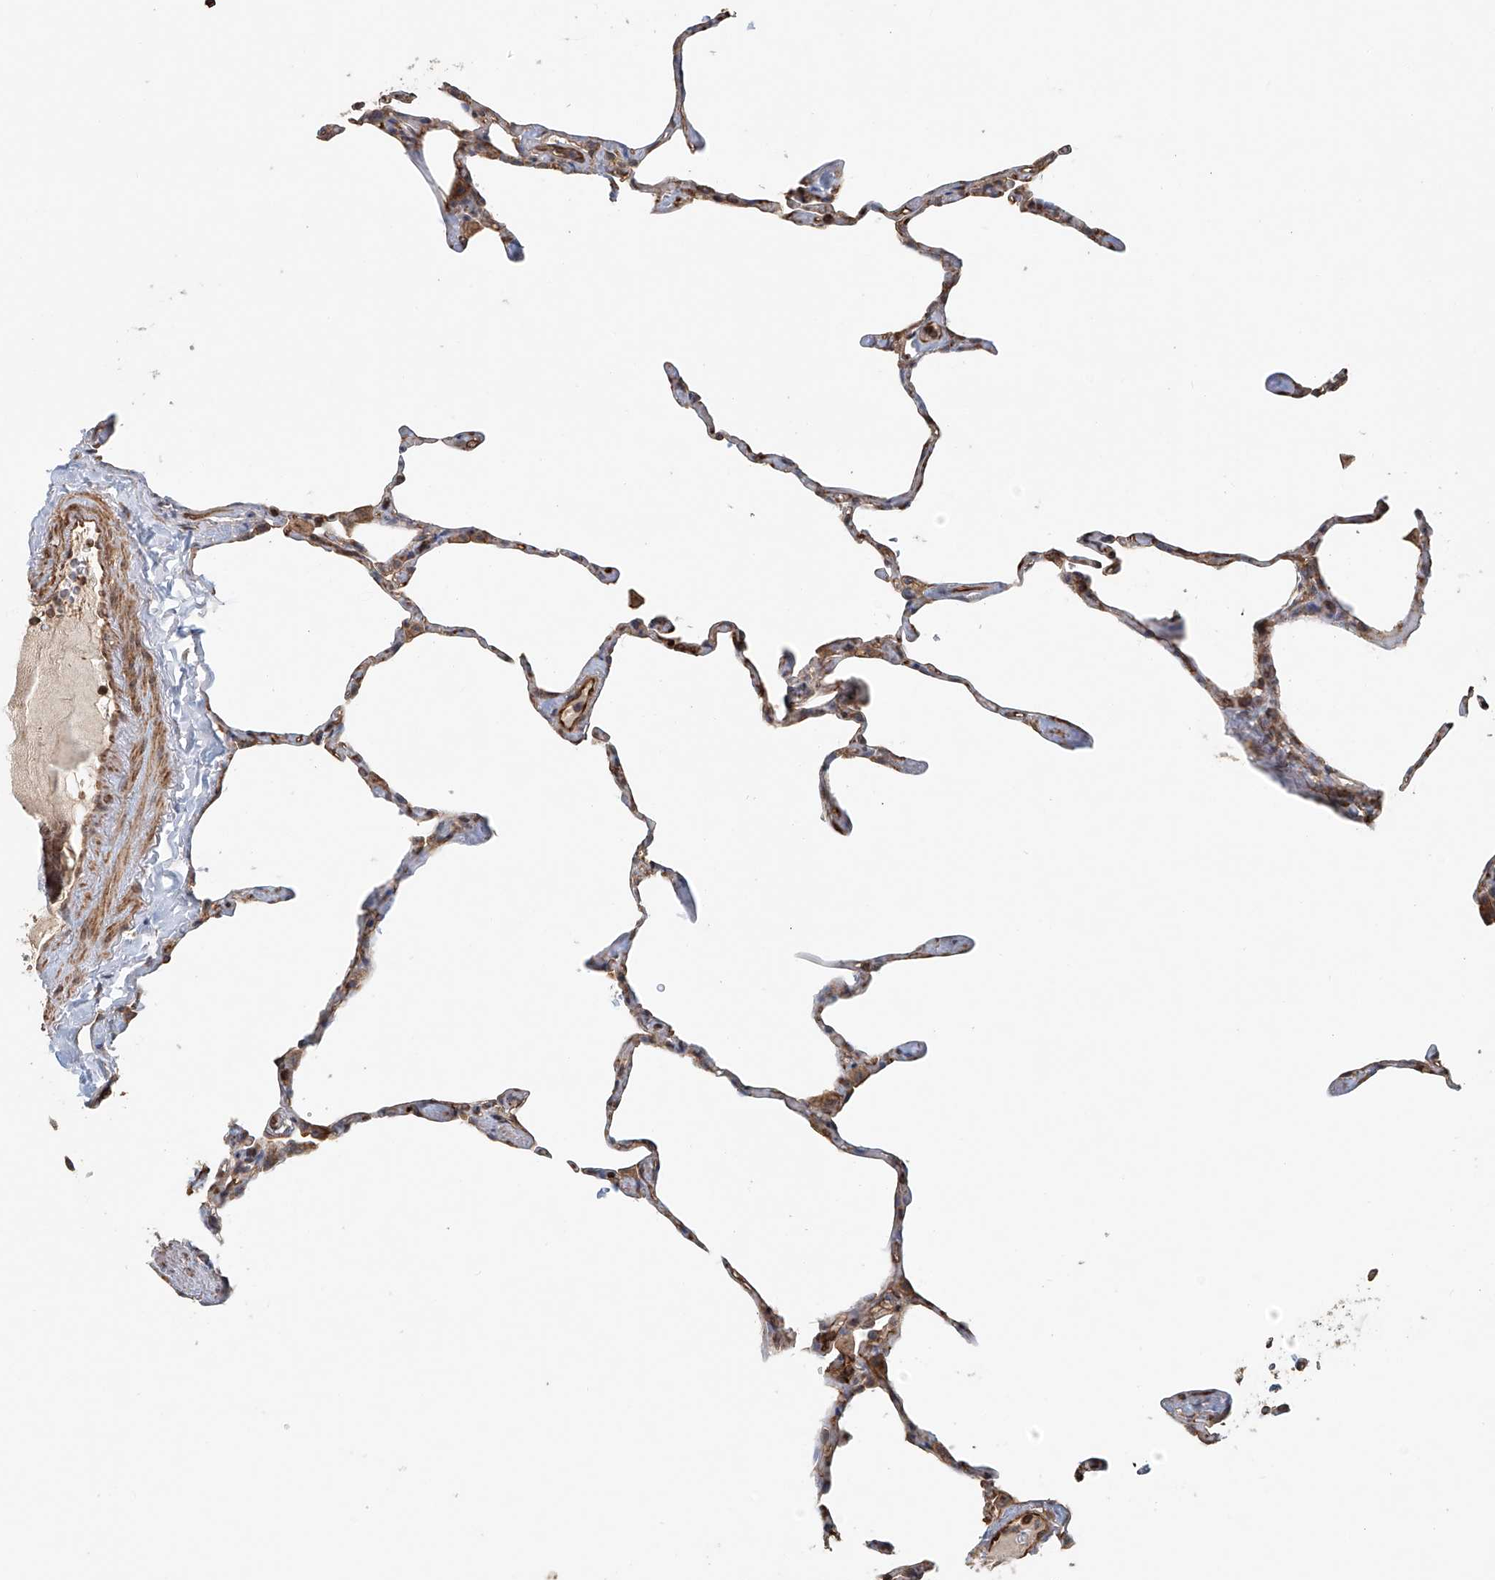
{"staining": {"intensity": "weak", "quantity": "25%-75%", "location": "cytoplasmic/membranous"}, "tissue": "lung", "cell_type": "Alveolar cells", "image_type": "normal", "snomed": [{"axis": "morphology", "description": "Normal tissue, NOS"}, {"axis": "topography", "description": "Lung"}], "caption": "Immunohistochemistry of normal human lung shows low levels of weak cytoplasmic/membranous positivity in about 25%-75% of alveolar cells.", "gene": "FRYL", "patient": {"sex": "male", "age": 65}}